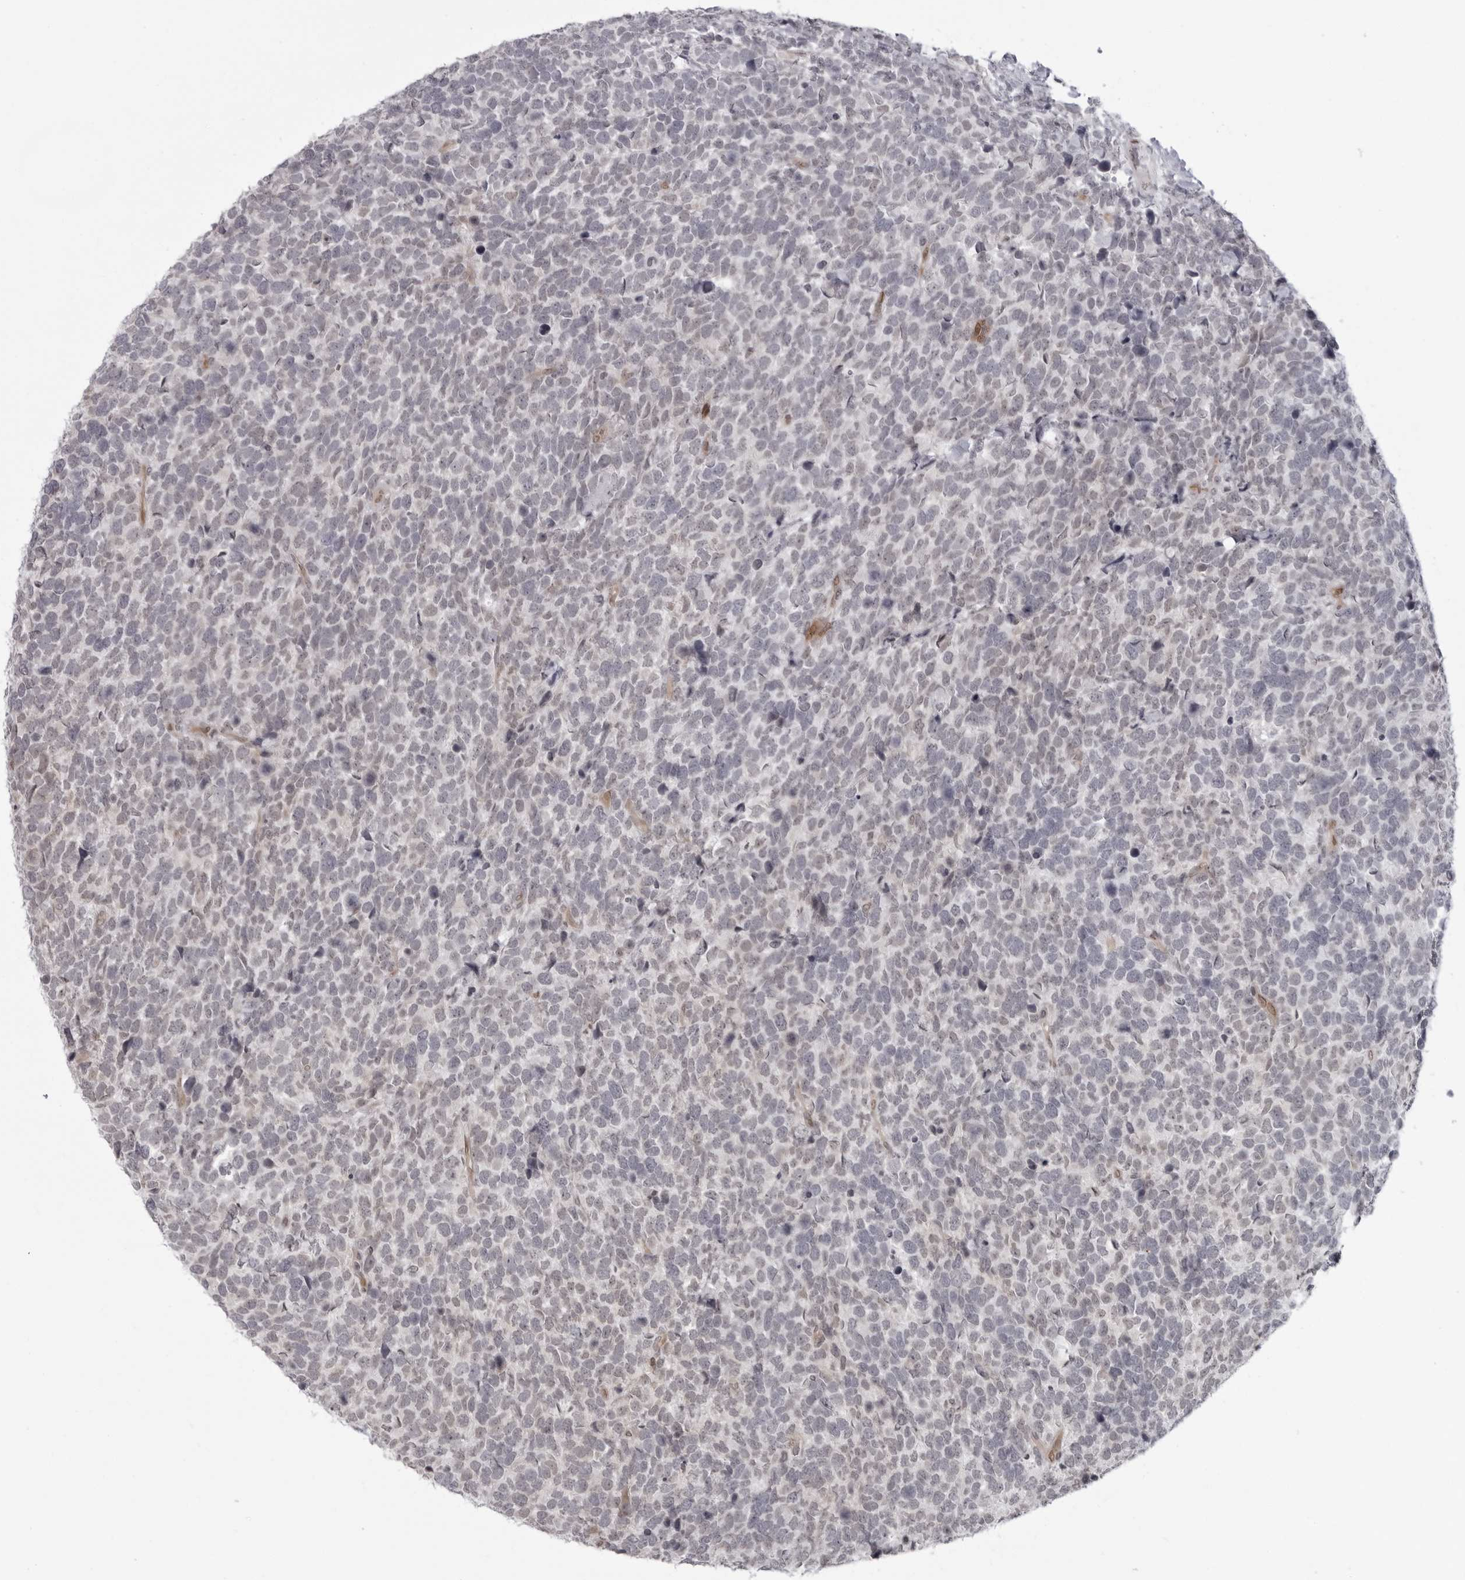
{"staining": {"intensity": "negative", "quantity": "none", "location": "none"}, "tissue": "urothelial cancer", "cell_type": "Tumor cells", "image_type": "cancer", "snomed": [{"axis": "morphology", "description": "Urothelial carcinoma, High grade"}, {"axis": "topography", "description": "Urinary bladder"}], "caption": "A histopathology image of human urothelial cancer is negative for staining in tumor cells.", "gene": "MAPK12", "patient": {"sex": "female", "age": 82}}